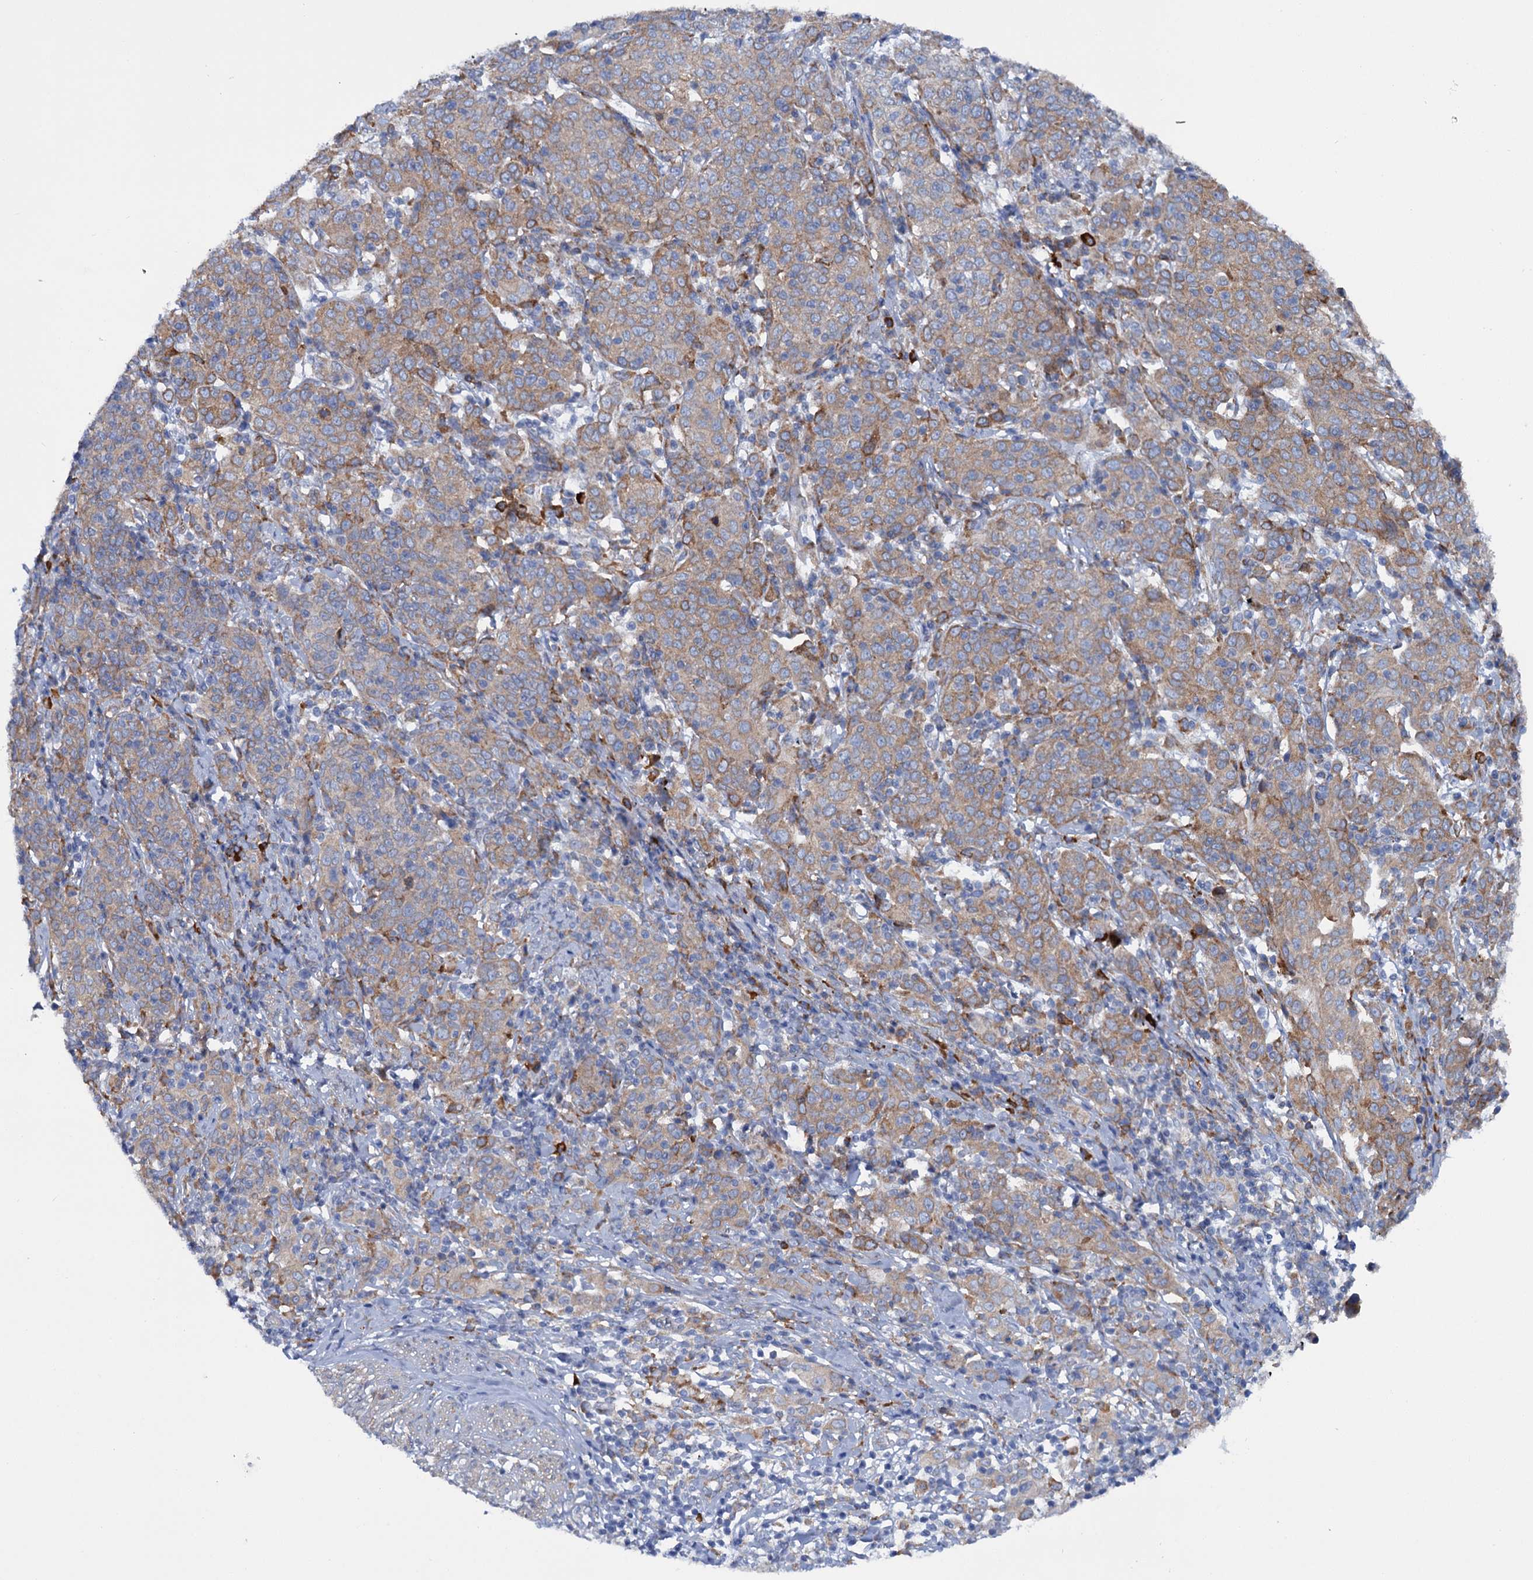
{"staining": {"intensity": "moderate", "quantity": ">75%", "location": "cytoplasmic/membranous"}, "tissue": "cervical cancer", "cell_type": "Tumor cells", "image_type": "cancer", "snomed": [{"axis": "morphology", "description": "Squamous cell carcinoma, NOS"}, {"axis": "topography", "description": "Cervix"}], "caption": "This histopathology image shows immunohistochemistry staining of human squamous cell carcinoma (cervical), with medium moderate cytoplasmic/membranous expression in approximately >75% of tumor cells.", "gene": "SHE", "patient": {"sex": "female", "age": 67}}